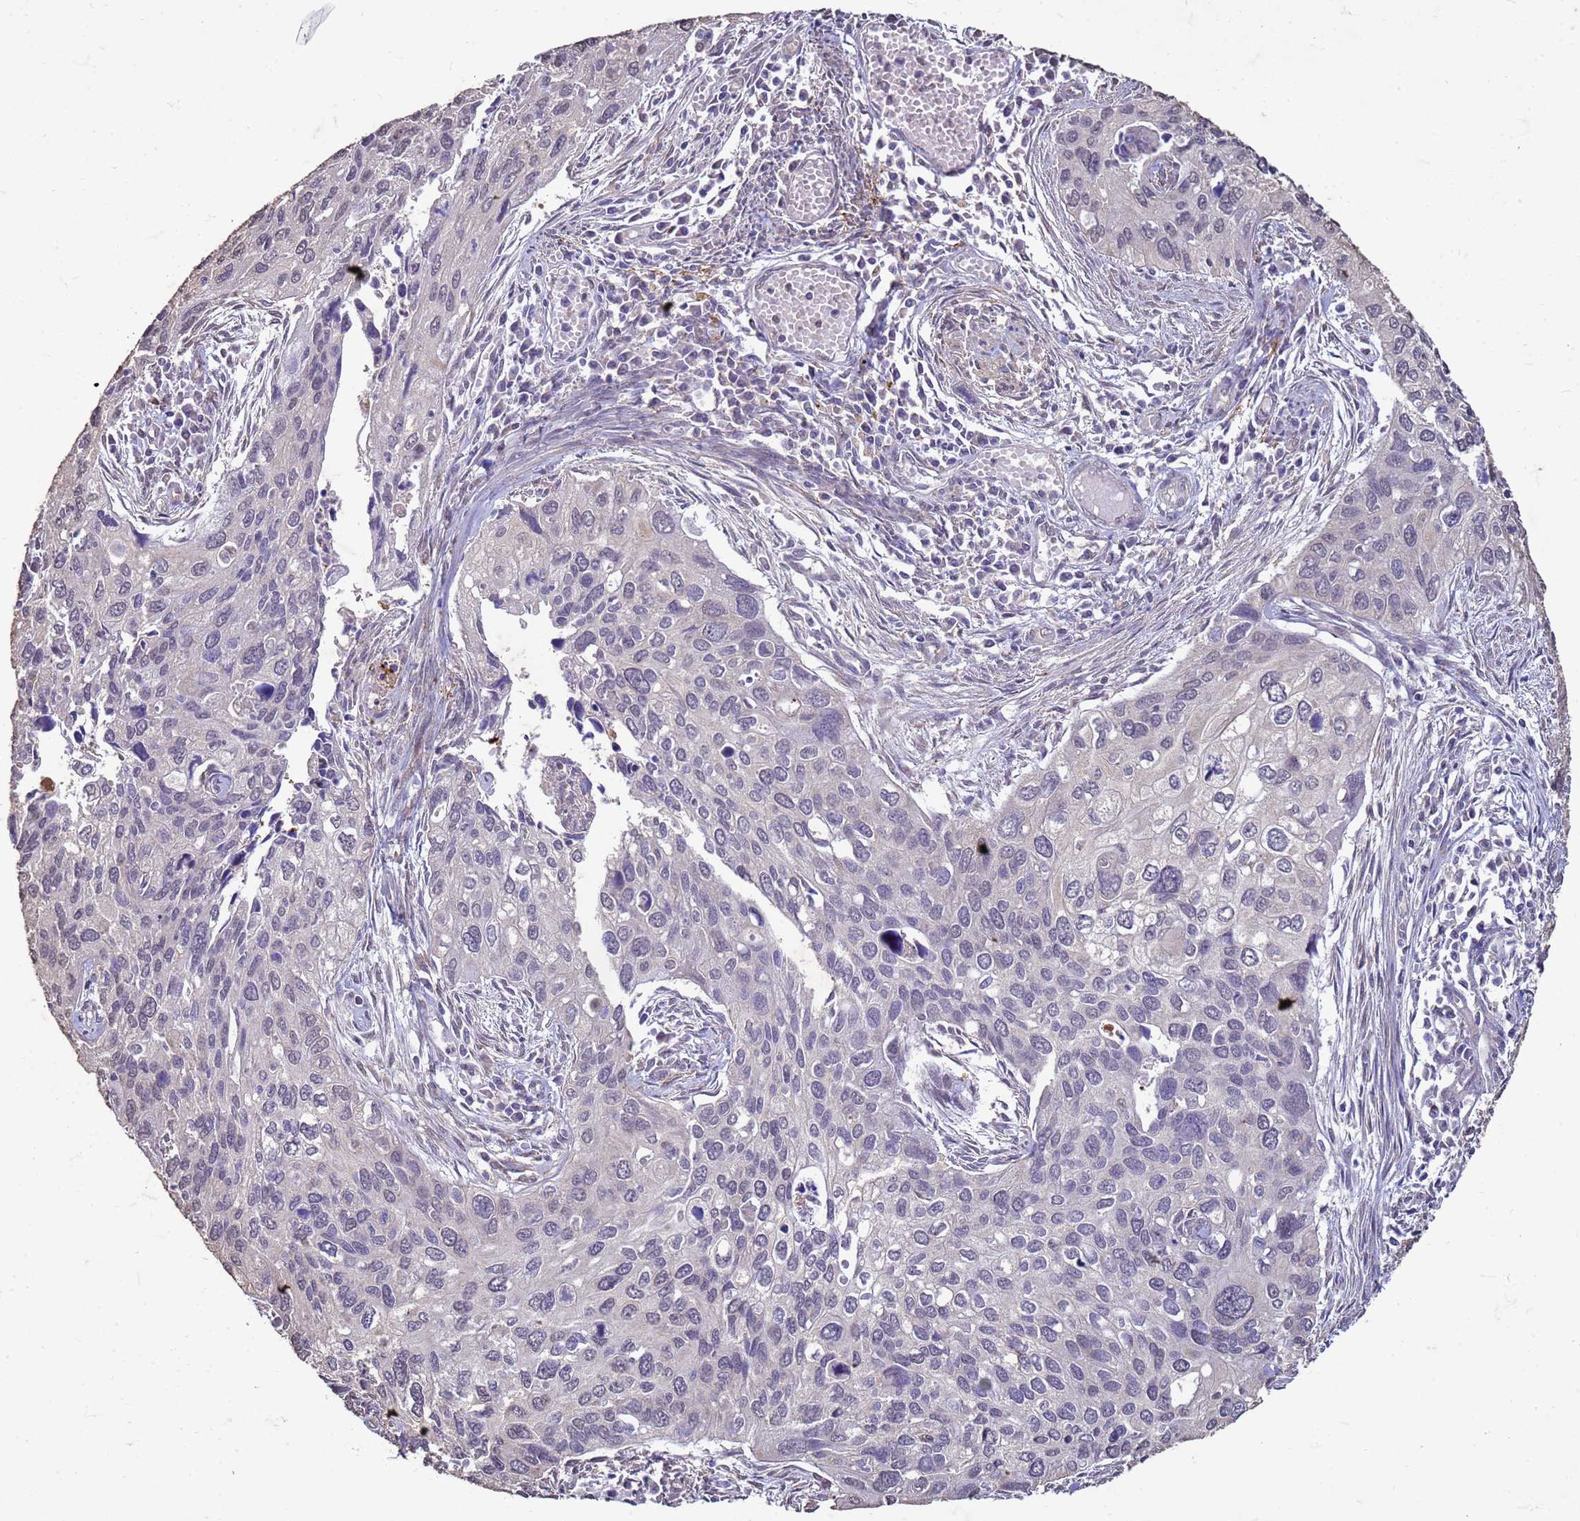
{"staining": {"intensity": "negative", "quantity": "none", "location": "none"}, "tissue": "cervical cancer", "cell_type": "Tumor cells", "image_type": "cancer", "snomed": [{"axis": "morphology", "description": "Squamous cell carcinoma, NOS"}, {"axis": "topography", "description": "Cervix"}], "caption": "Cervical squamous cell carcinoma stained for a protein using IHC exhibits no staining tumor cells.", "gene": "SLC25A15", "patient": {"sex": "female", "age": 55}}